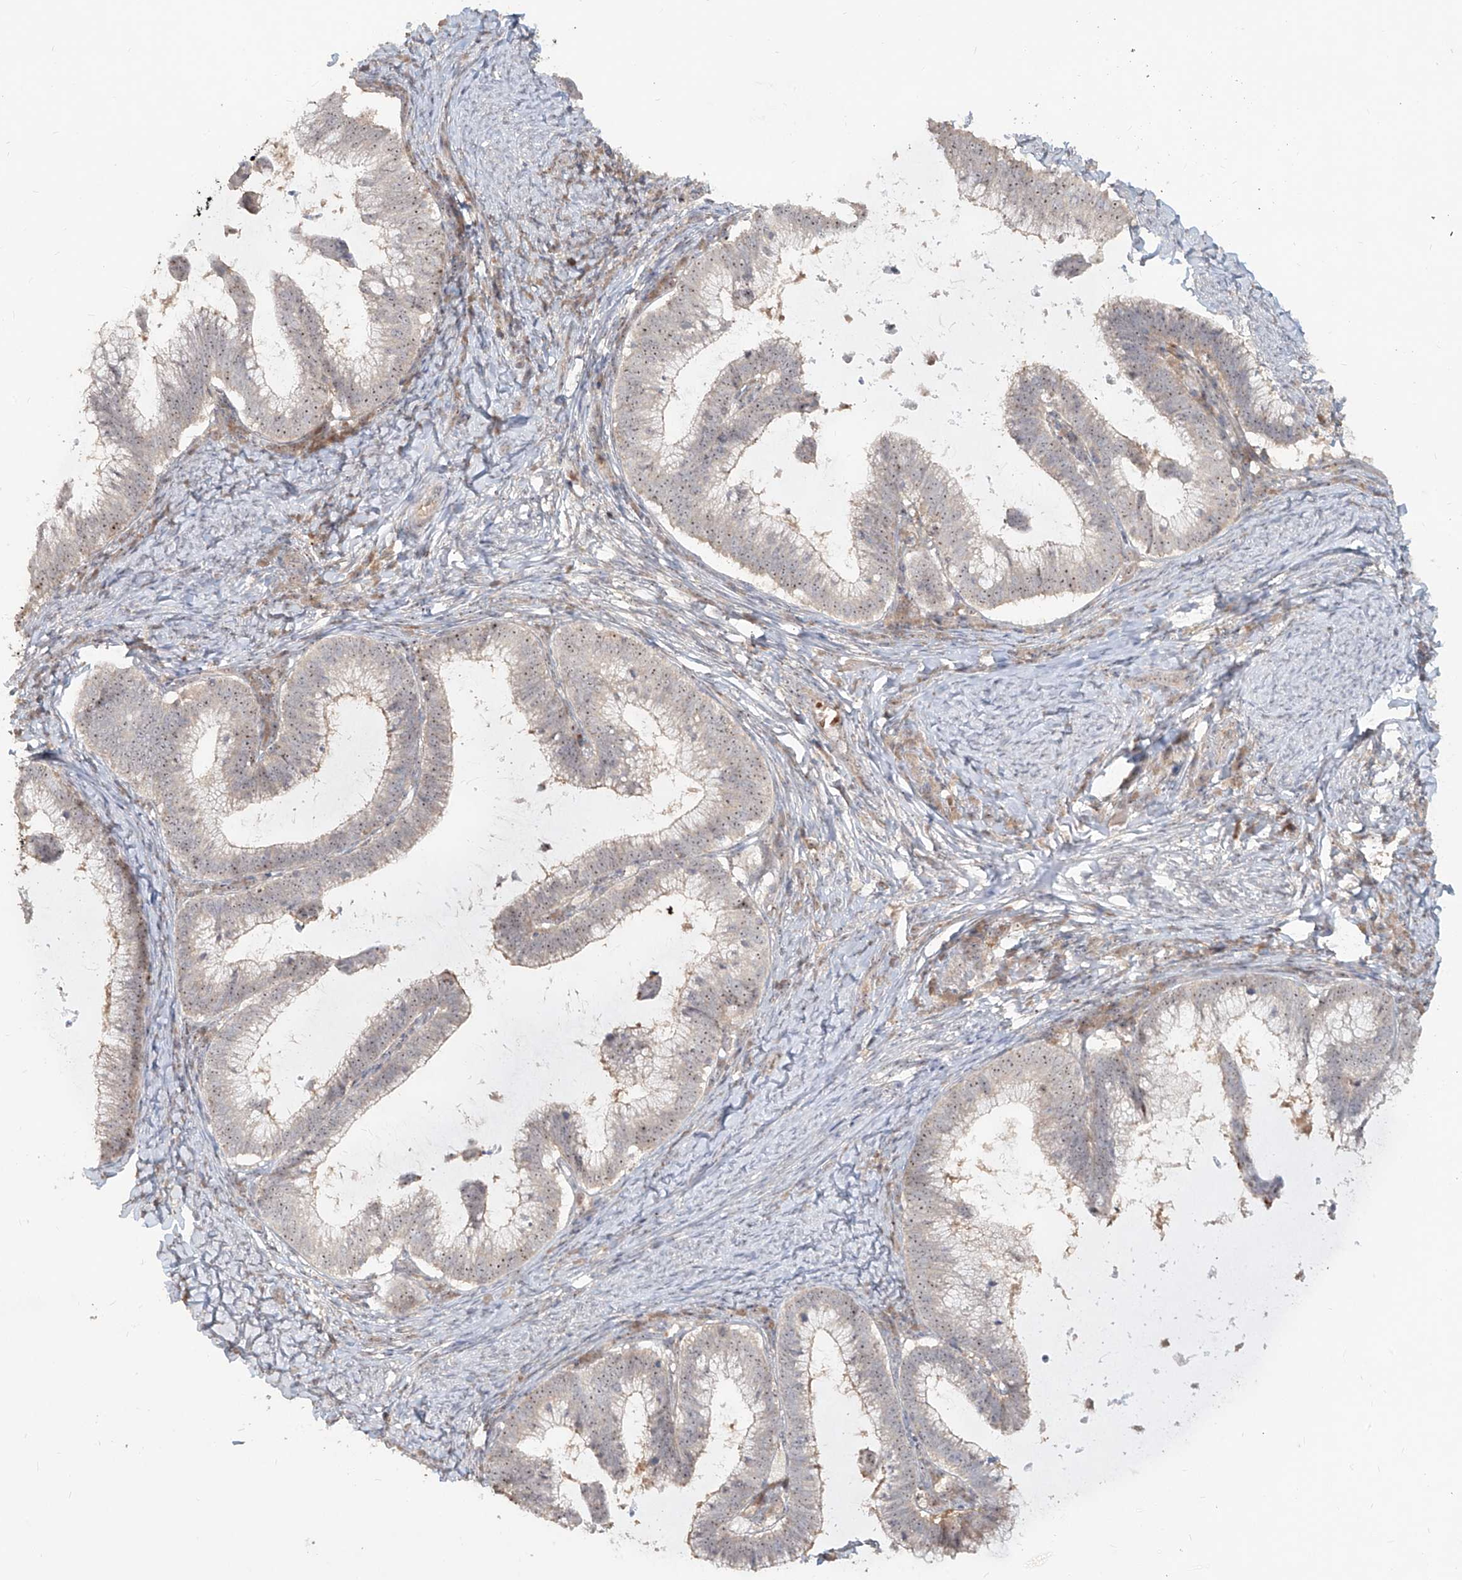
{"staining": {"intensity": "weak", "quantity": "25%-75%", "location": "nuclear"}, "tissue": "cervical cancer", "cell_type": "Tumor cells", "image_type": "cancer", "snomed": [{"axis": "morphology", "description": "Adenocarcinoma, NOS"}, {"axis": "topography", "description": "Cervix"}], "caption": "Cervical cancer tissue reveals weak nuclear expression in about 25%-75% of tumor cells, visualized by immunohistochemistry.", "gene": "BYSL", "patient": {"sex": "female", "age": 36}}